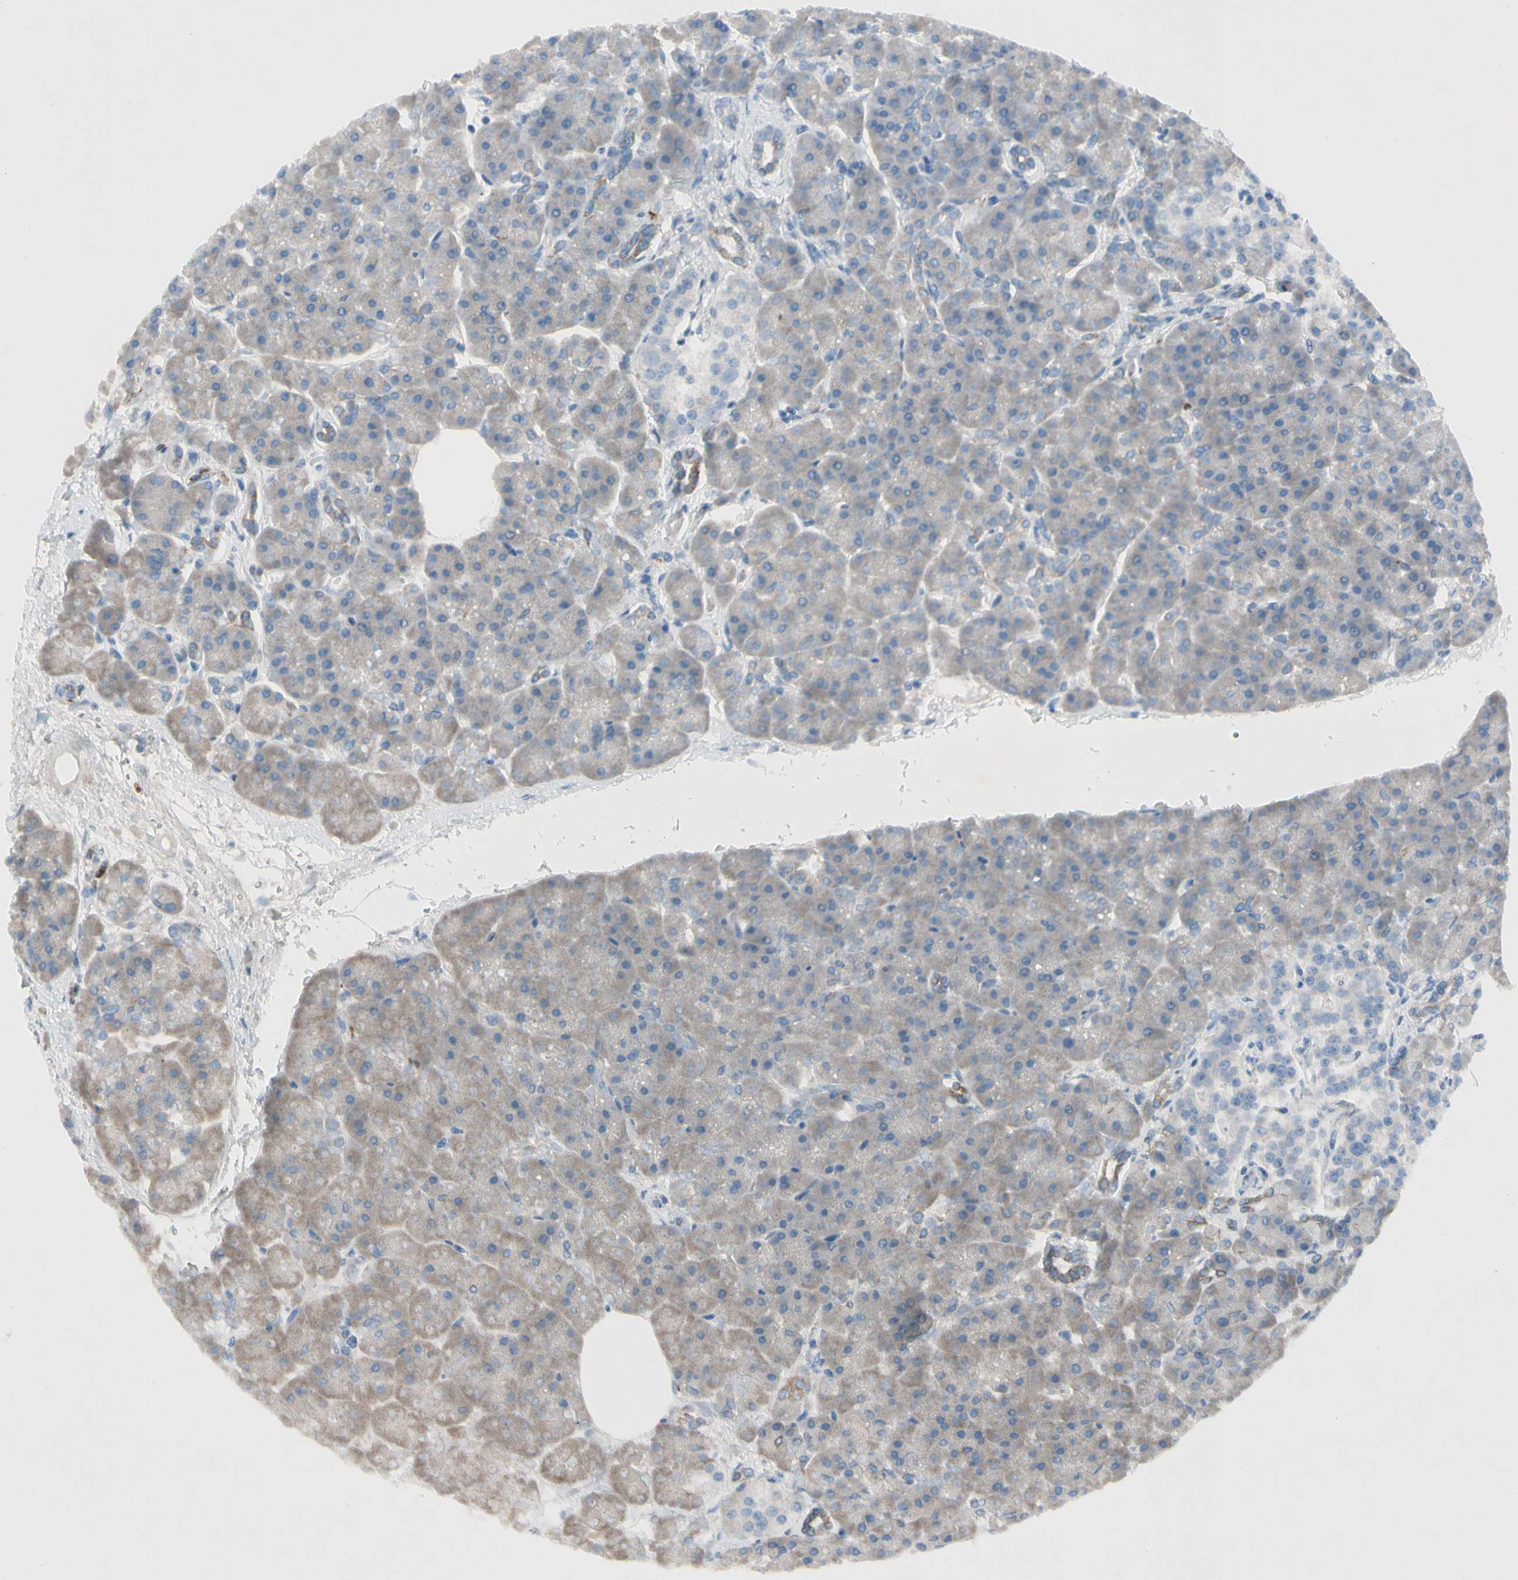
{"staining": {"intensity": "weak", "quantity": ">75%", "location": "cytoplasmic/membranous"}, "tissue": "pancreas", "cell_type": "Exocrine glandular cells", "image_type": "normal", "snomed": [{"axis": "morphology", "description": "Normal tissue, NOS"}, {"axis": "topography", "description": "Pancreas"}], "caption": "Protein analysis of normal pancreas shows weak cytoplasmic/membranous expression in about >75% of exocrine glandular cells. Using DAB (brown) and hematoxylin (blue) stains, captured at high magnification using brightfield microscopy.", "gene": "HJURP", "patient": {"sex": "female", "age": 70}}